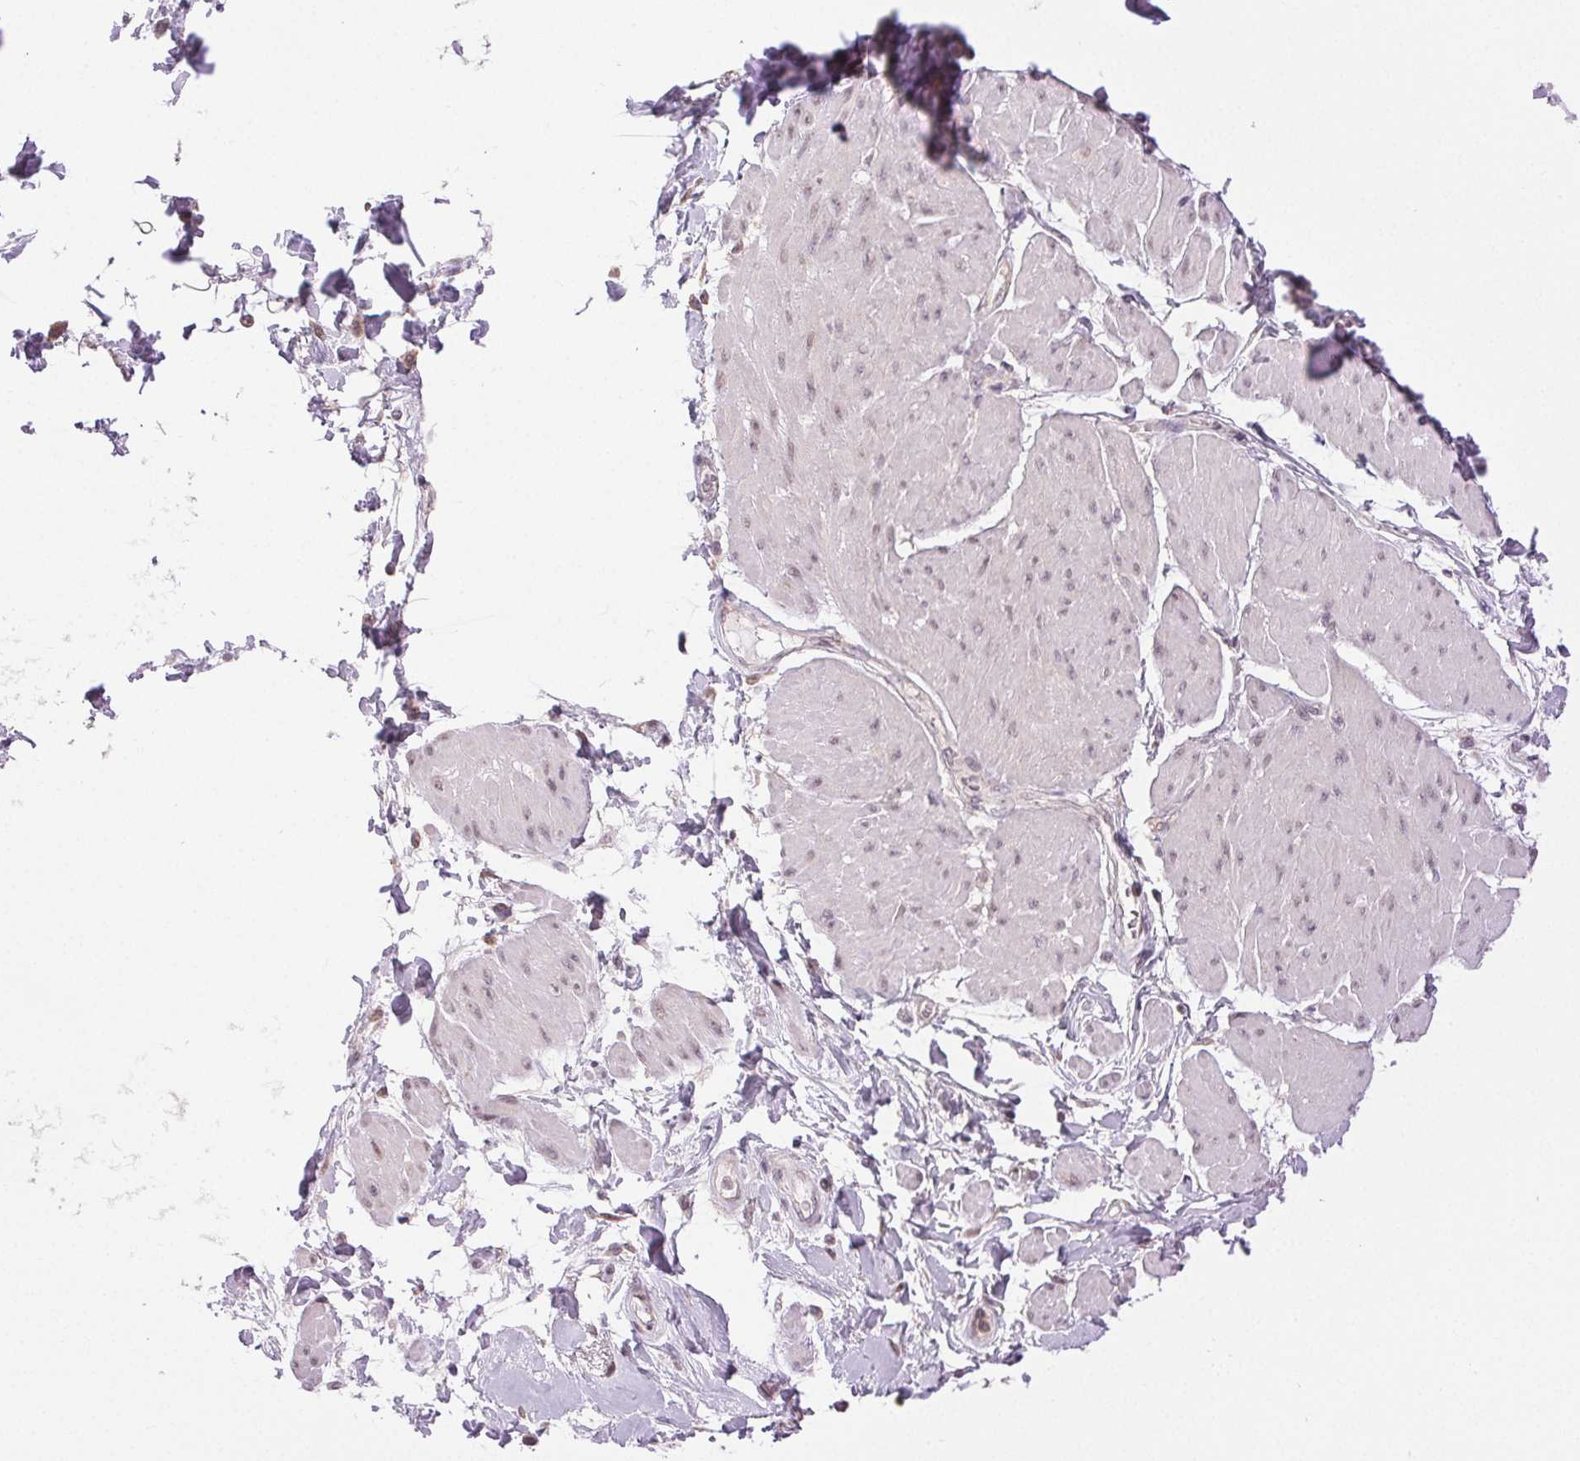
{"staining": {"intensity": "negative", "quantity": "none", "location": "none"}, "tissue": "adipose tissue", "cell_type": "Adipocytes", "image_type": "normal", "snomed": [{"axis": "morphology", "description": "Normal tissue, NOS"}, {"axis": "topography", "description": "Urinary bladder"}, {"axis": "topography", "description": "Peripheral nerve tissue"}], "caption": "Immunohistochemistry image of unremarkable human adipose tissue stained for a protein (brown), which displays no positivity in adipocytes.", "gene": "PLCB1", "patient": {"sex": "female", "age": 60}}